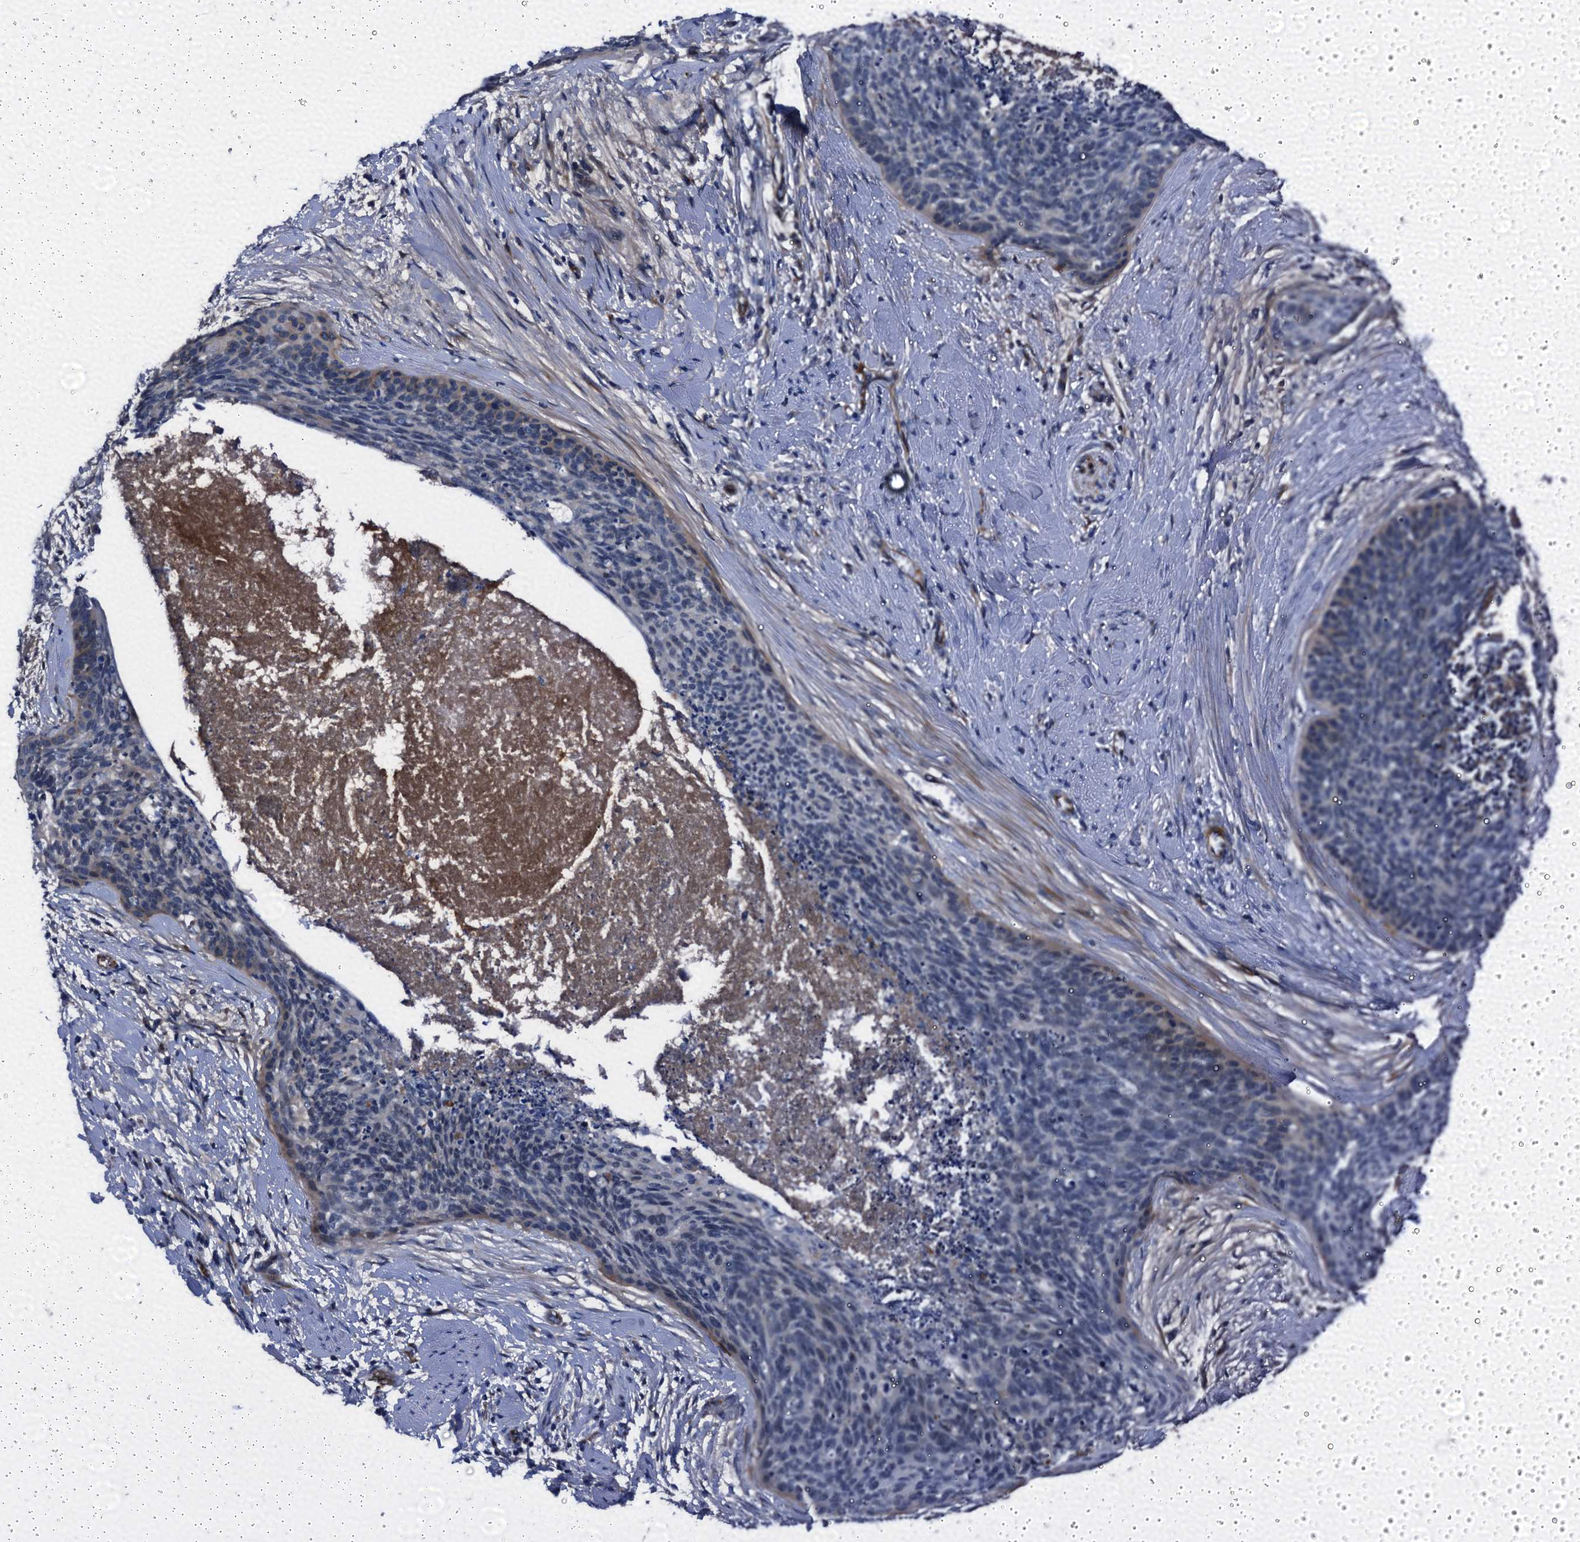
{"staining": {"intensity": "negative", "quantity": "none", "location": "none"}, "tissue": "cervical cancer", "cell_type": "Tumor cells", "image_type": "cancer", "snomed": [{"axis": "morphology", "description": "Squamous cell carcinoma, NOS"}, {"axis": "topography", "description": "Cervix"}], "caption": "Tumor cells show no significant expression in cervical squamous cell carcinoma.", "gene": "EMG1", "patient": {"sex": "female", "age": 55}}